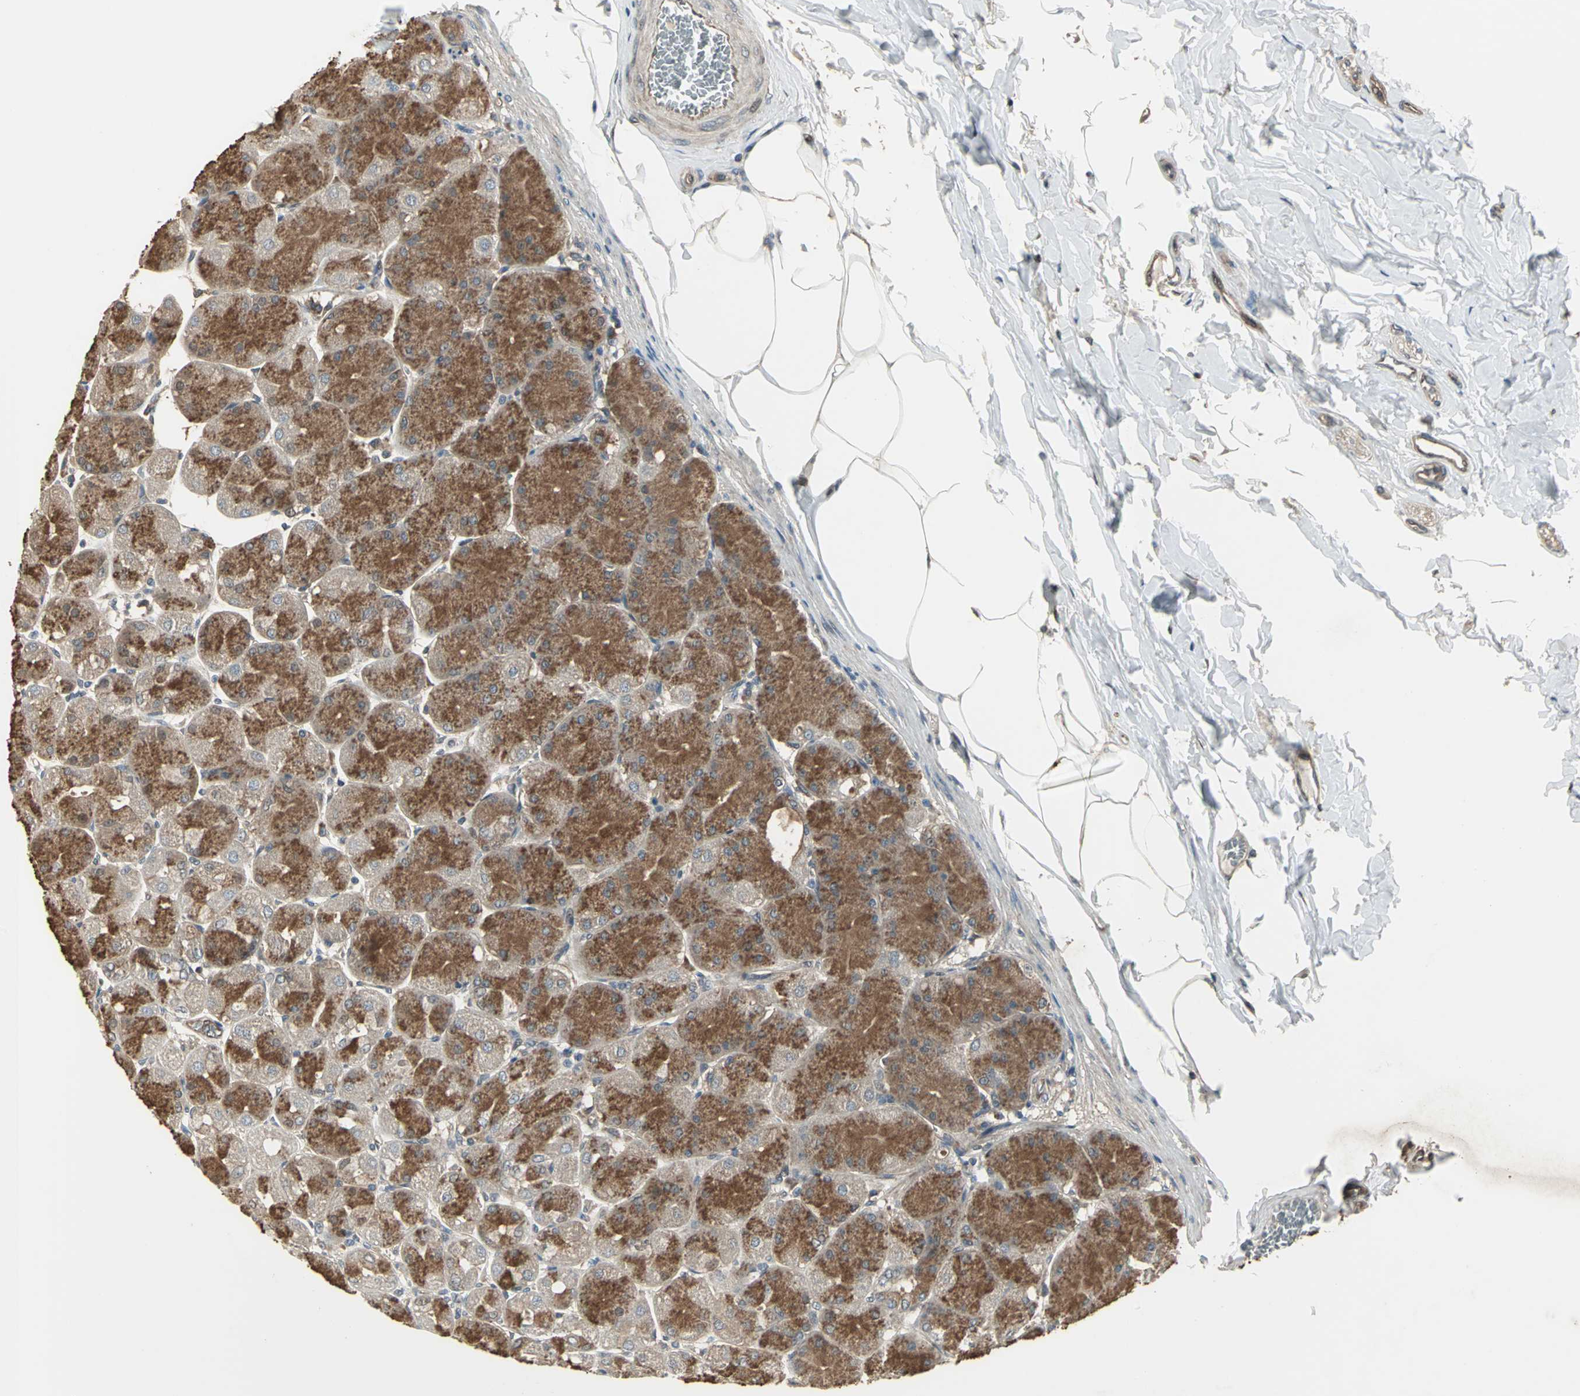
{"staining": {"intensity": "moderate", "quantity": "25%-75%", "location": "cytoplasmic/membranous"}, "tissue": "stomach", "cell_type": "Glandular cells", "image_type": "normal", "snomed": [{"axis": "morphology", "description": "Normal tissue, NOS"}, {"axis": "topography", "description": "Stomach, upper"}], "caption": "Immunohistochemistry (DAB (3,3'-diaminobenzidine)) staining of benign stomach exhibits moderate cytoplasmic/membranous protein staining in about 25%-75% of glandular cells. (Brightfield microscopy of DAB IHC at high magnification).", "gene": "PFDN1", "patient": {"sex": "female", "age": 56}}